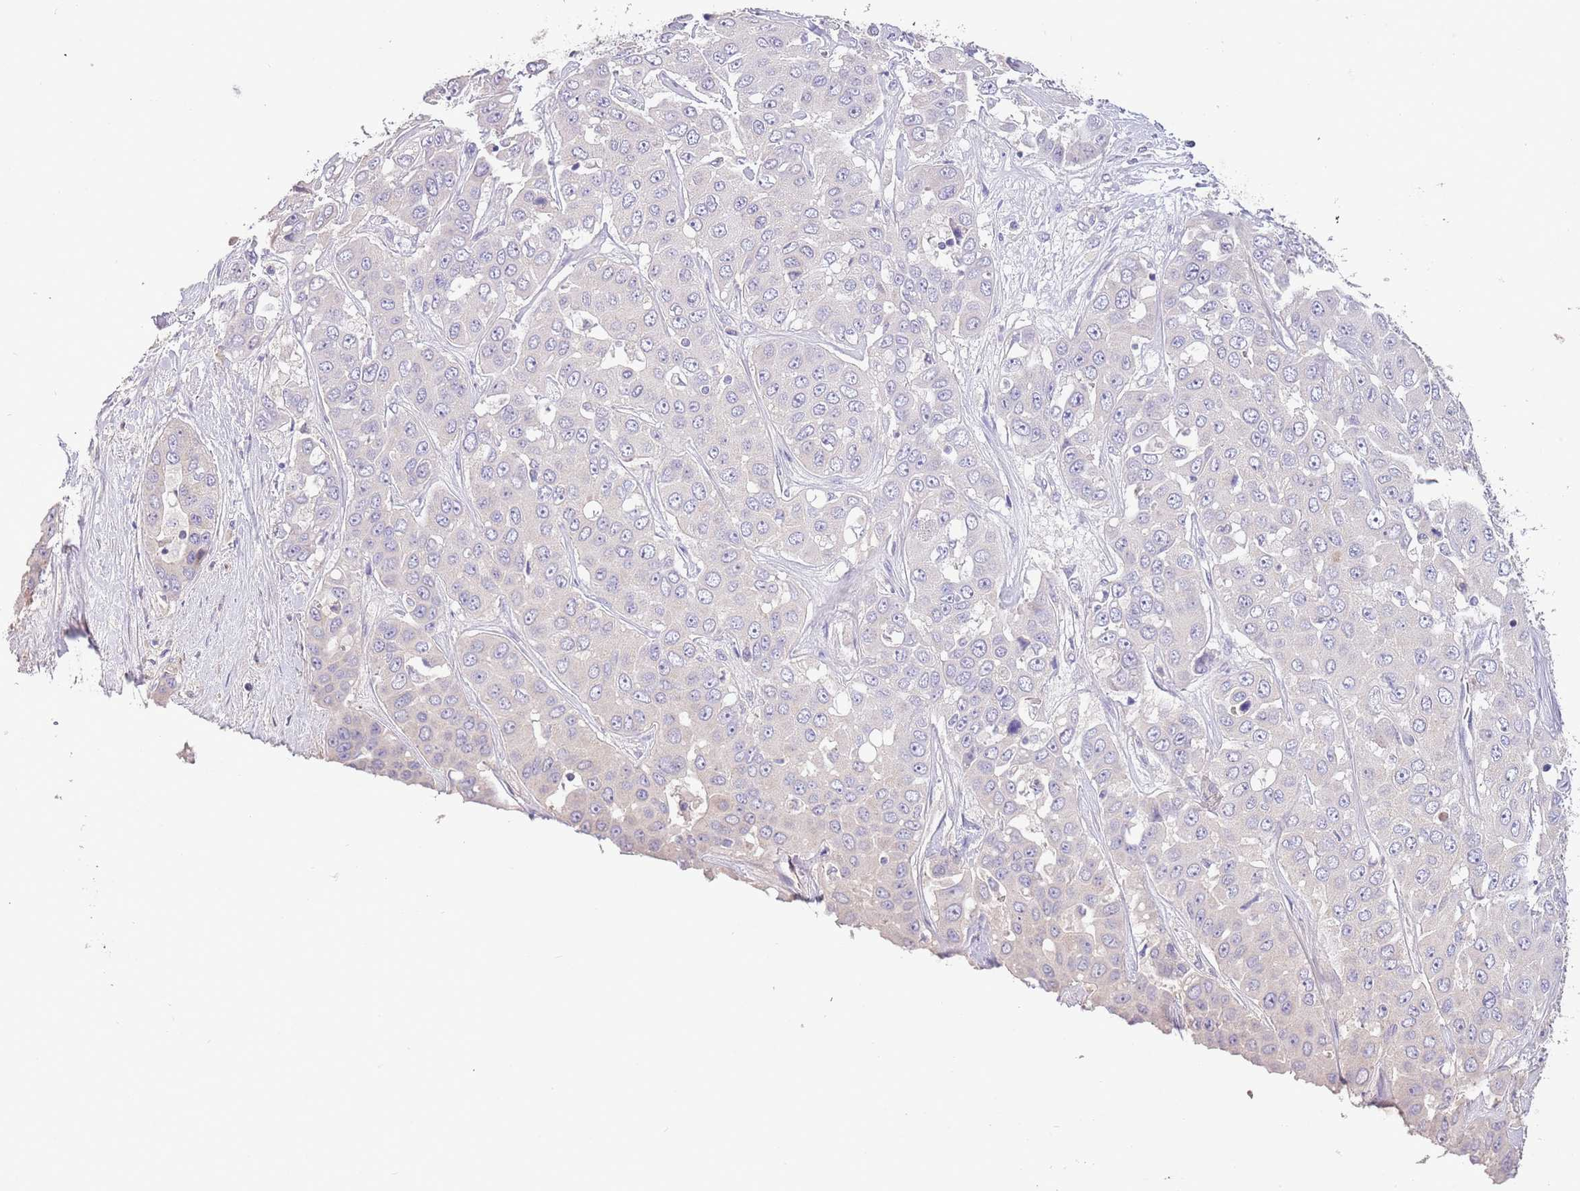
{"staining": {"intensity": "negative", "quantity": "none", "location": "none"}, "tissue": "liver cancer", "cell_type": "Tumor cells", "image_type": "cancer", "snomed": [{"axis": "morphology", "description": "Cholangiocarcinoma"}, {"axis": "topography", "description": "Liver"}], "caption": "Cholangiocarcinoma (liver) stained for a protein using immunohistochemistry (IHC) demonstrates no staining tumor cells.", "gene": "ZNF658", "patient": {"sex": "female", "age": 52}}